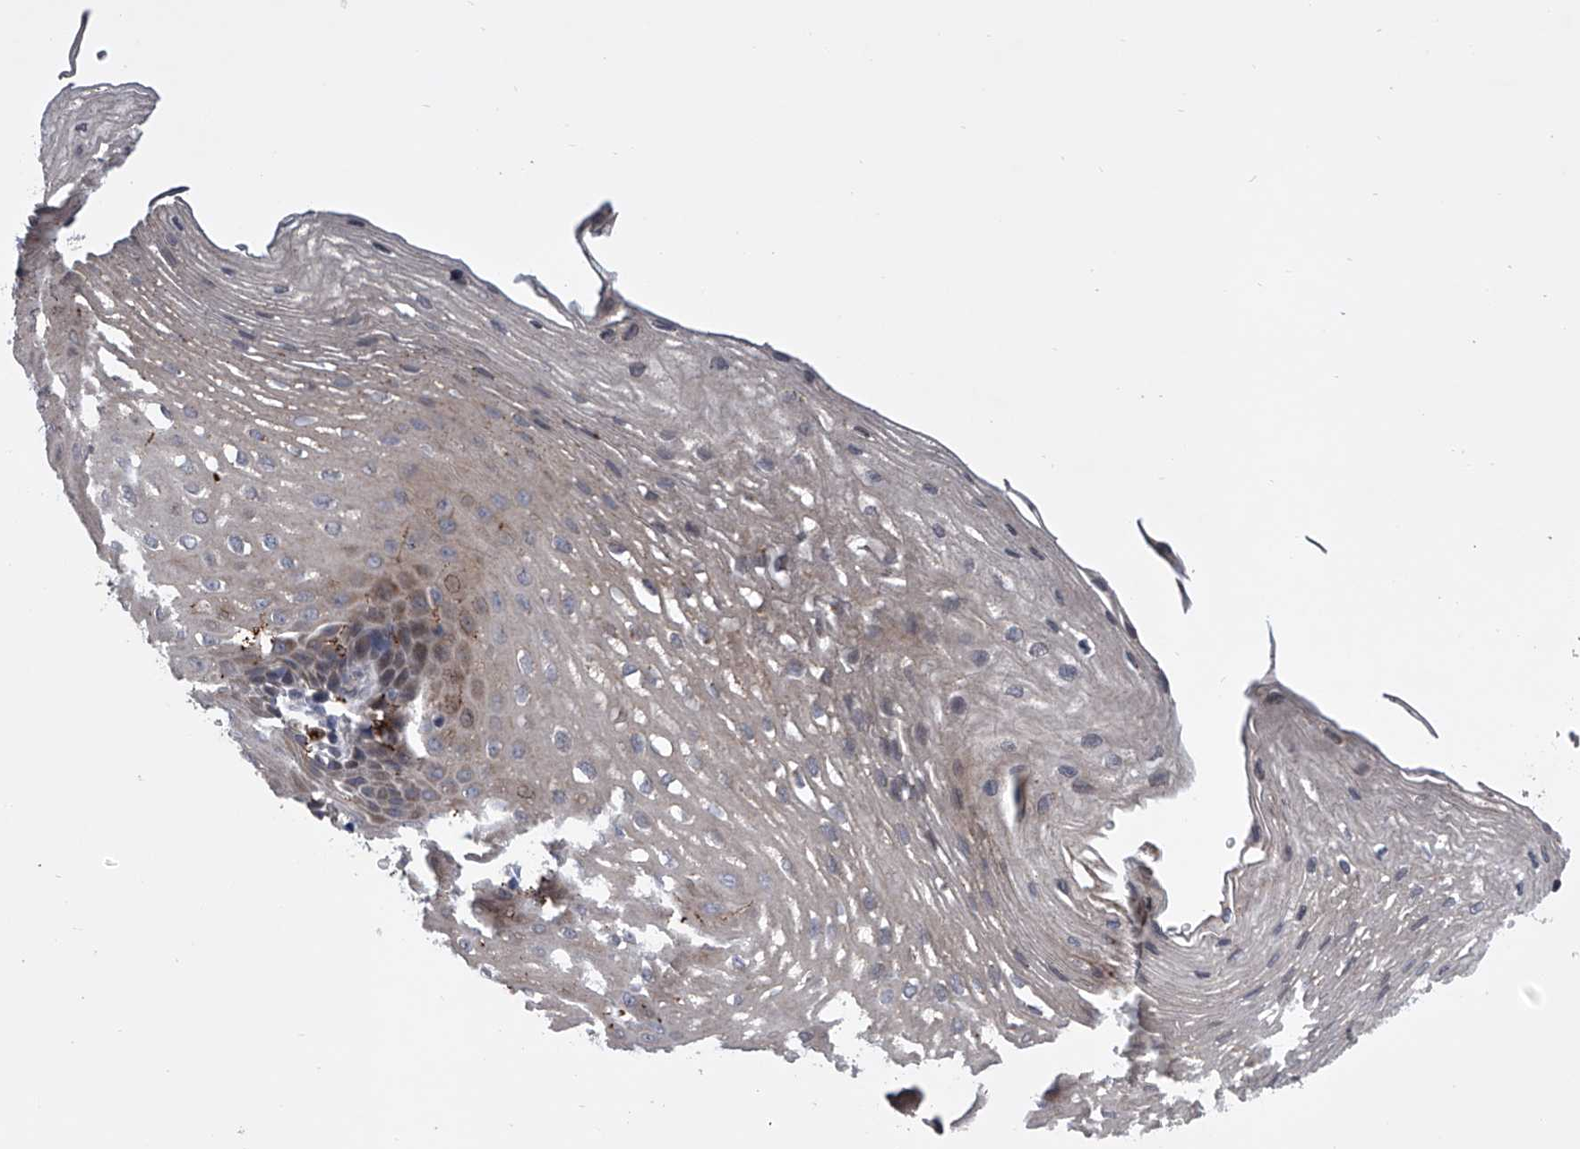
{"staining": {"intensity": "moderate", "quantity": "<25%", "location": "cytoplasmic/membranous,nuclear"}, "tissue": "esophagus", "cell_type": "Squamous epithelial cells", "image_type": "normal", "snomed": [{"axis": "morphology", "description": "Normal tissue, NOS"}, {"axis": "topography", "description": "Esophagus"}], "caption": "Immunohistochemistry (IHC) of benign human esophagus shows low levels of moderate cytoplasmic/membranous,nuclear positivity in about <25% of squamous epithelial cells. The protein is shown in brown color, while the nuclei are stained blue.", "gene": "TRIM8", "patient": {"sex": "female", "age": 66}}